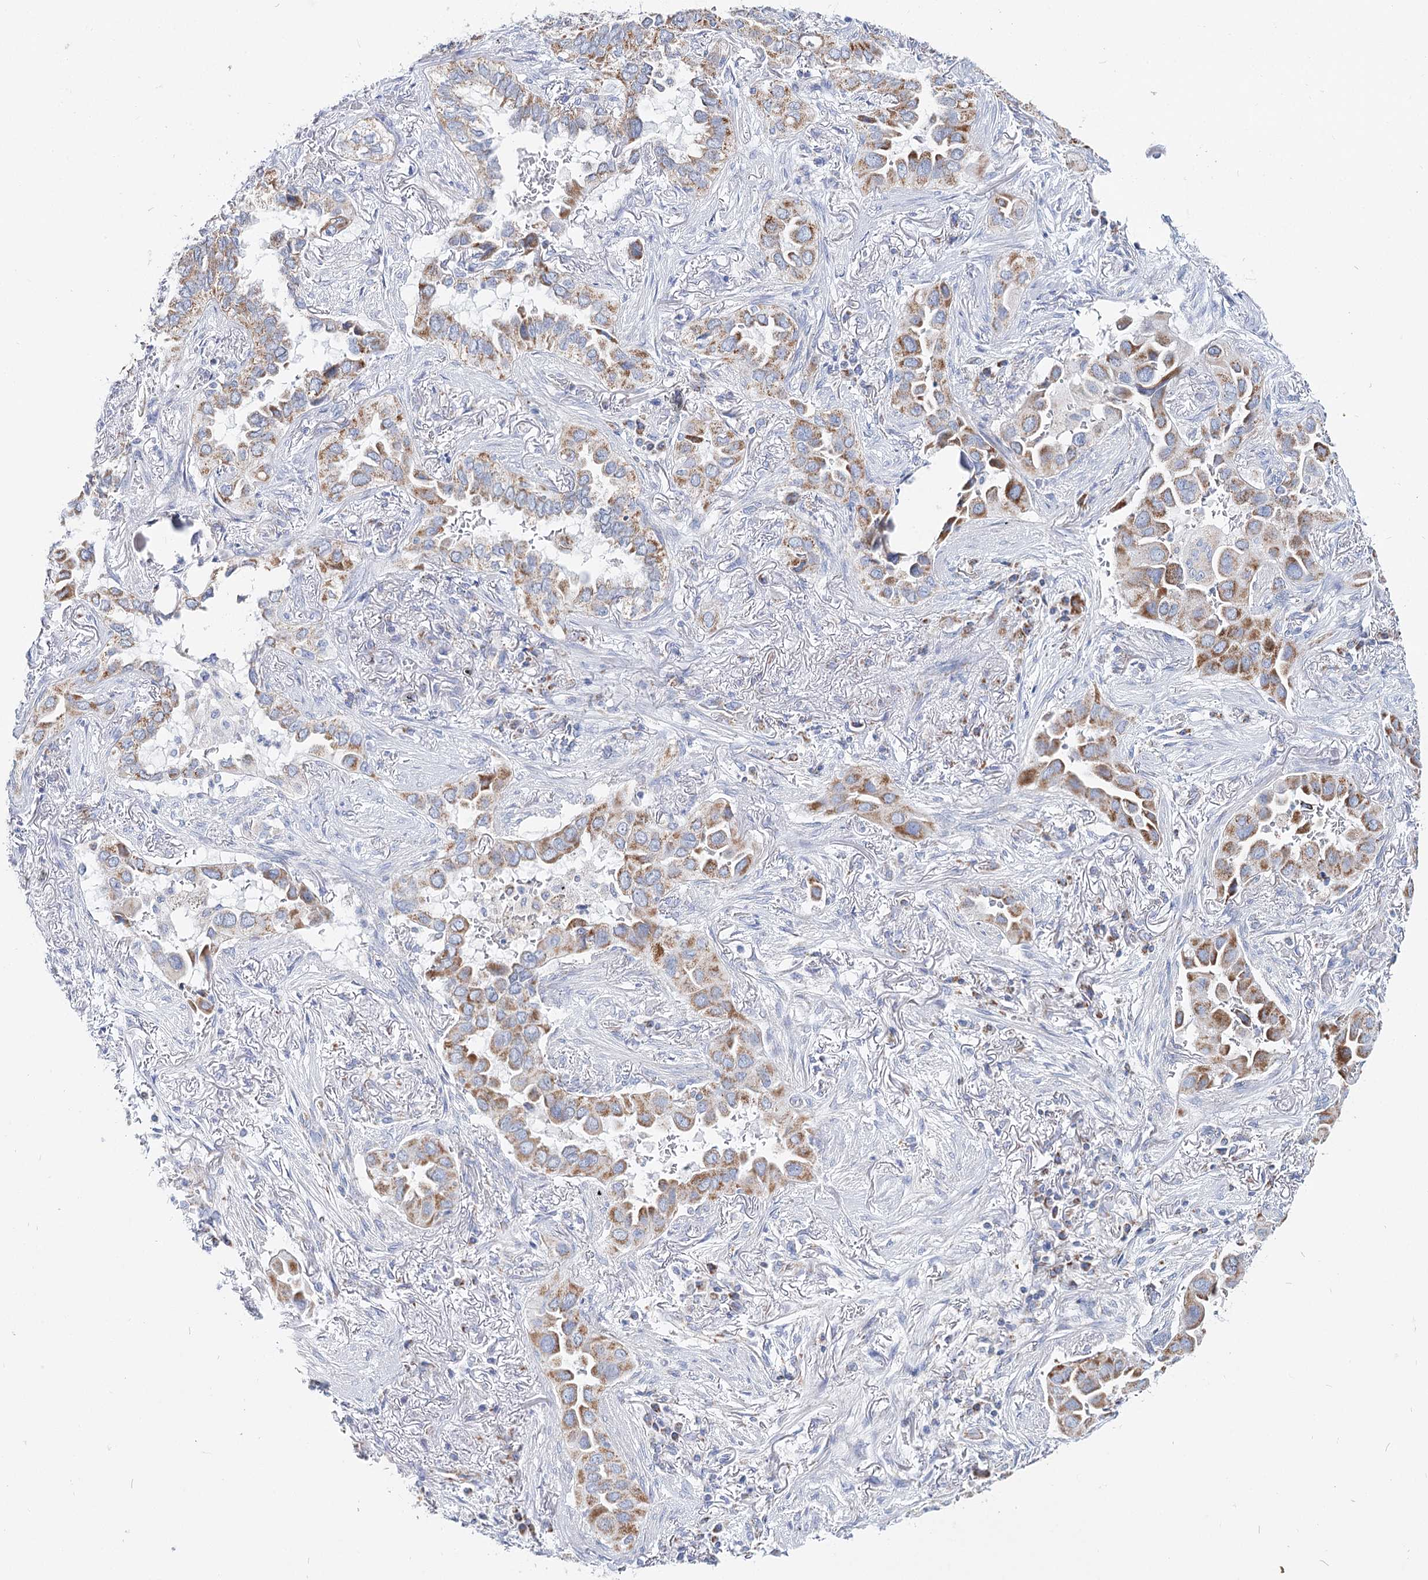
{"staining": {"intensity": "moderate", "quantity": "25%-75%", "location": "cytoplasmic/membranous"}, "tissue": "lung cancer", "cell_type": "Tumor cells", "image_type": "cancer", "snomed": [{"axis": "morphology", "description": "Adenocarcinoma, NOS"}, {"axis": "topography", "description": "Lung"}], "caption": "Brown immunohistochemical staining in lung cancer (adenocarcinoma) reveals moderate cytoplasmic/membranous positivity in approximately 25%-75% of tumor cells. The staining was performed using DAB (3,3'-diaminobenzidine) to visualize the protein expression in brown, while the nuclei were stained in blue with hematoxylin (Magnification: 20x).", "gene": "MCCC2", "patient": {"sex": "female", "age": 76}}